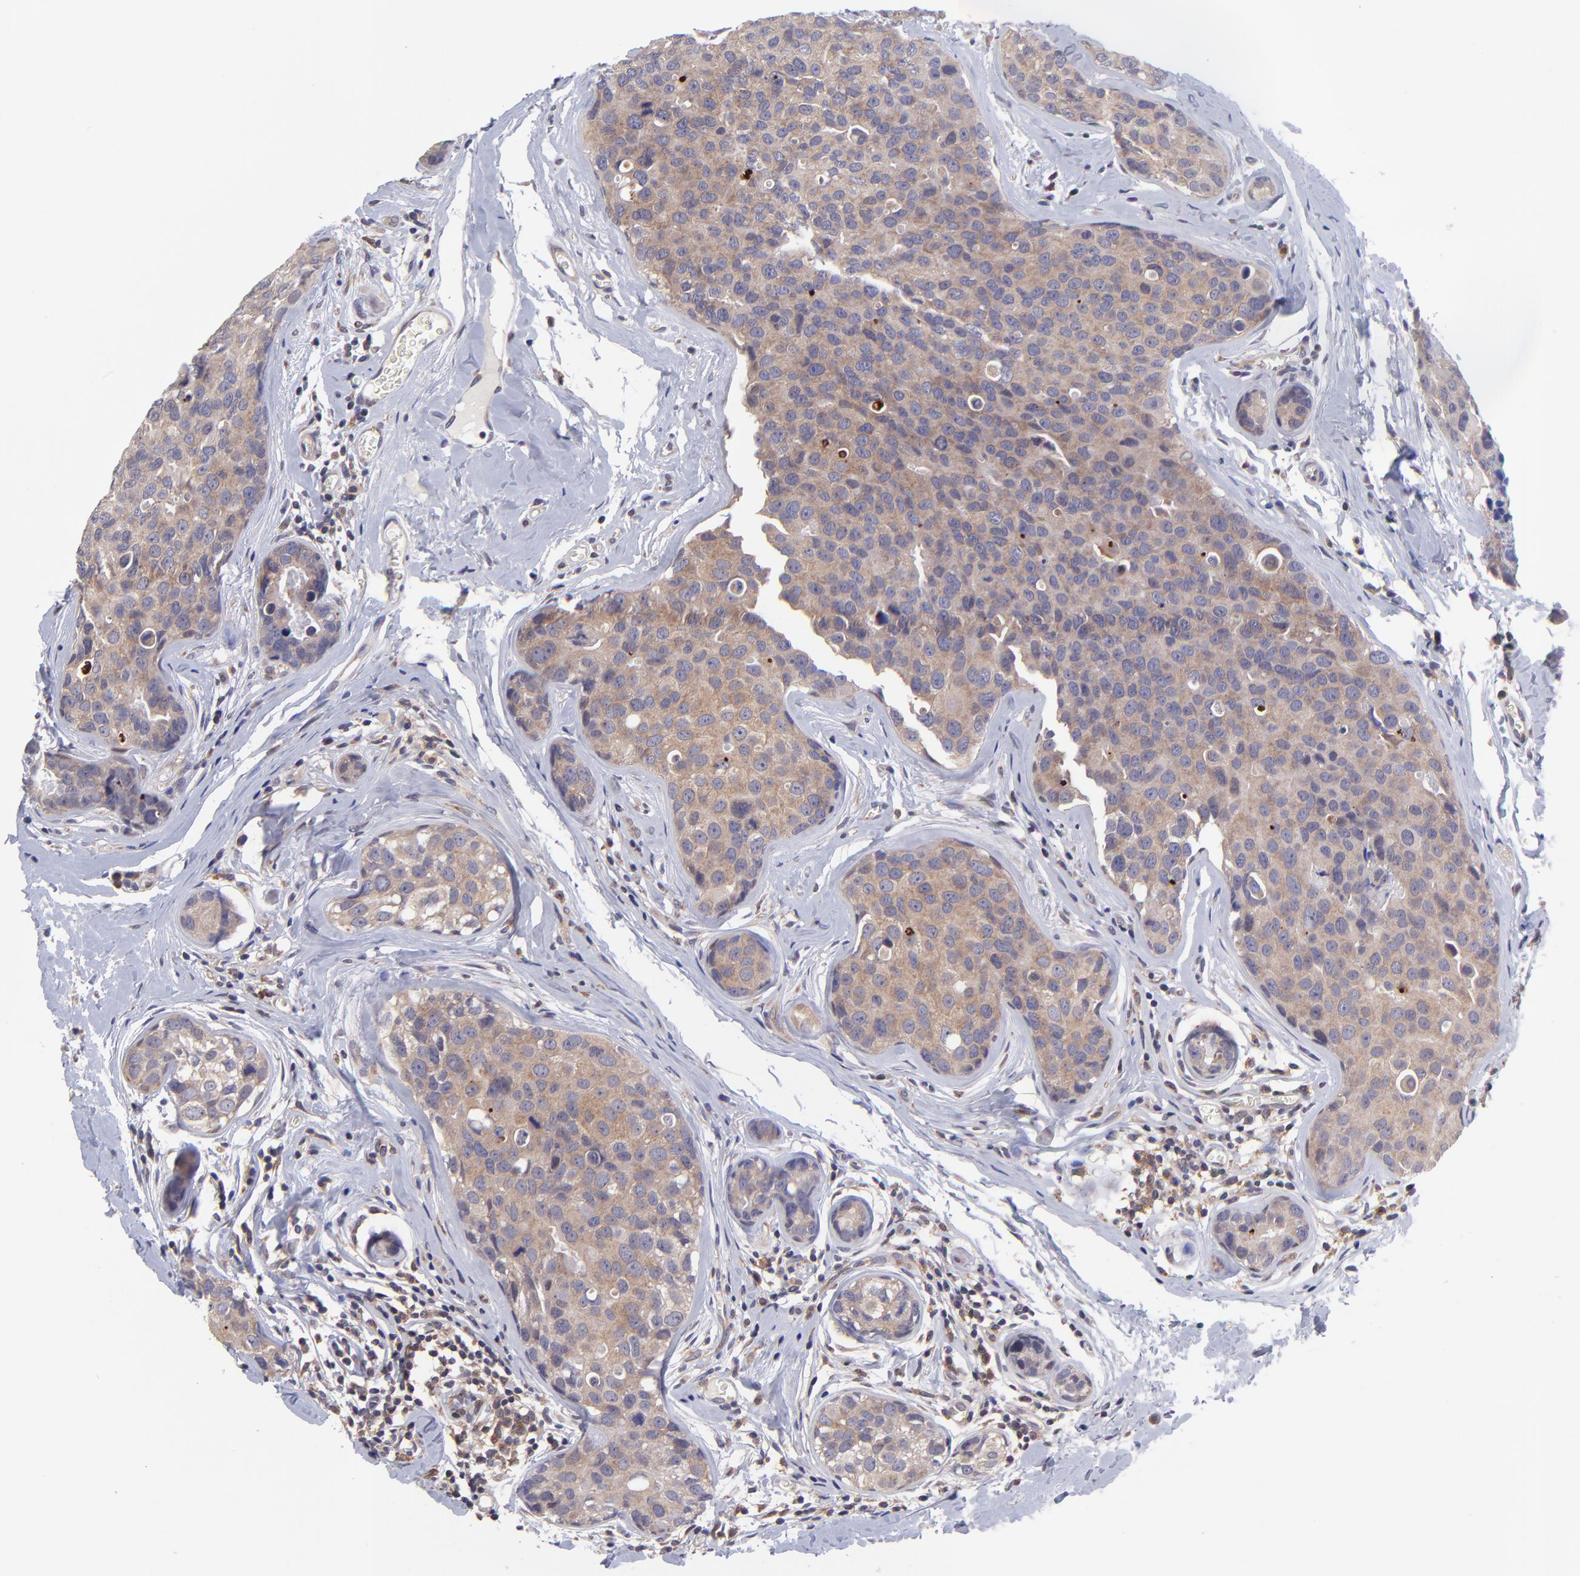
{"staining": {"intensity": "strong", "quantity": ">75%", "location": "cytoplasmic/membranous"}, "tissue": "breast cancer", "cell_type": "Tumor cells", "image_type": "cancer", "snomed": [{"axis": "morphology", "description": "Duct carcinoma"}, {"axis": "topography", "description": "Breast"}], "caption": "Protein staining of breast cancer tissue demonstrates strong cytoplasmic/membranous expression in approximately >75% of tumor cells.", "gene": "NSF", "patient": {"sex": "female", "age": 24}}